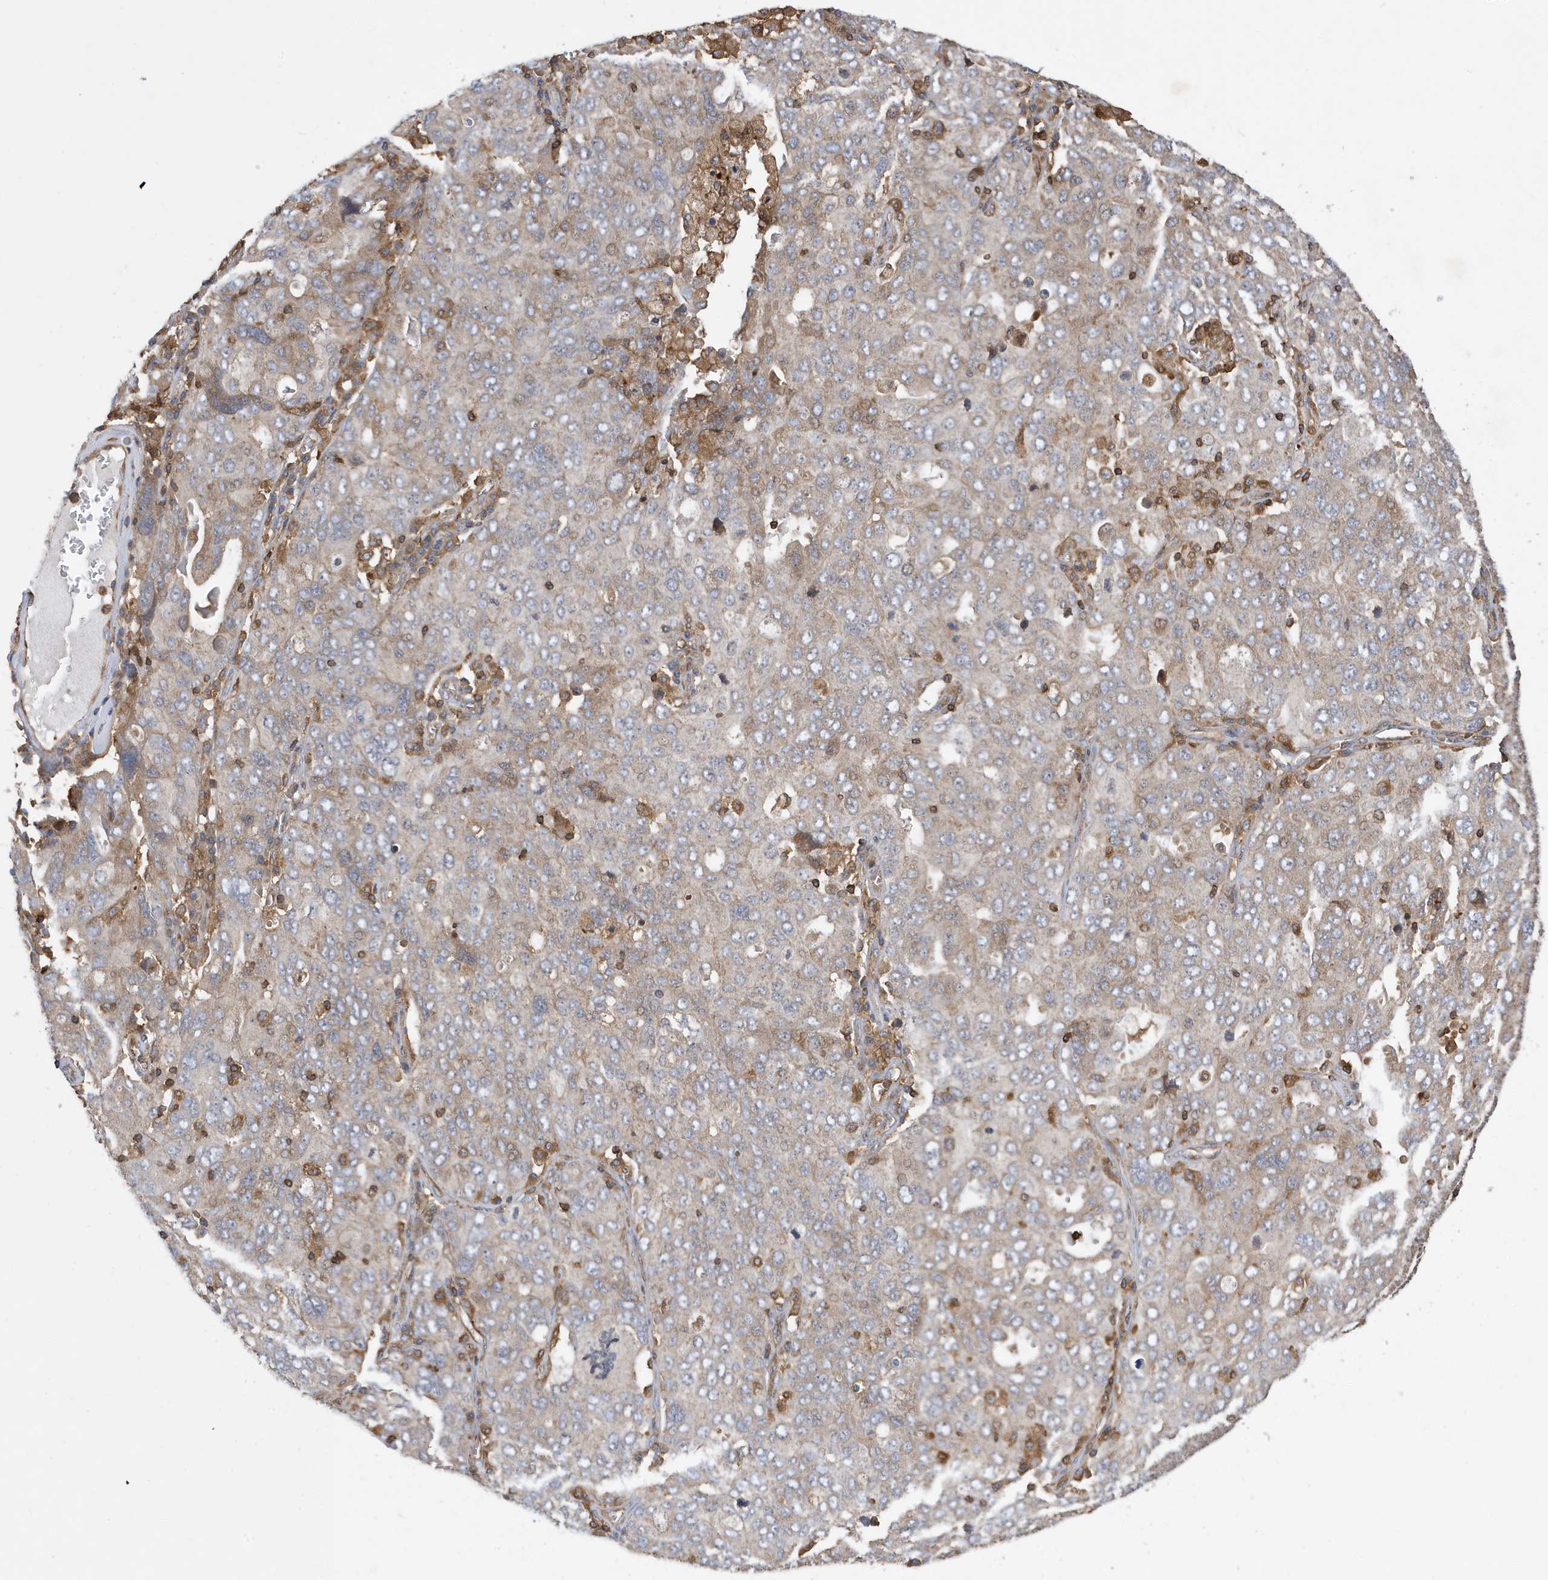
{"staining": {"intensity": "weak", "quantity": ">75%", "location": "cytoplasmic/membranous"}, "tissue": "ovarian cancer", "cell_type": "Tumor cells", "image_type": "cancer", "snomed": [{"axis": "morphology", "description": "Carcinoma, endometroid"}, {"axis": "topography", "description": "Ovary"}], "caption": "Weak cytoplasmic/membranous positivity for a protein is identified in approximately >75% of tumor cells of ovarian cancer (endometroid carcinoma) using IHC.", "gene": "LAPTM4A", "patient": {"sex": "female", "age": 62}}